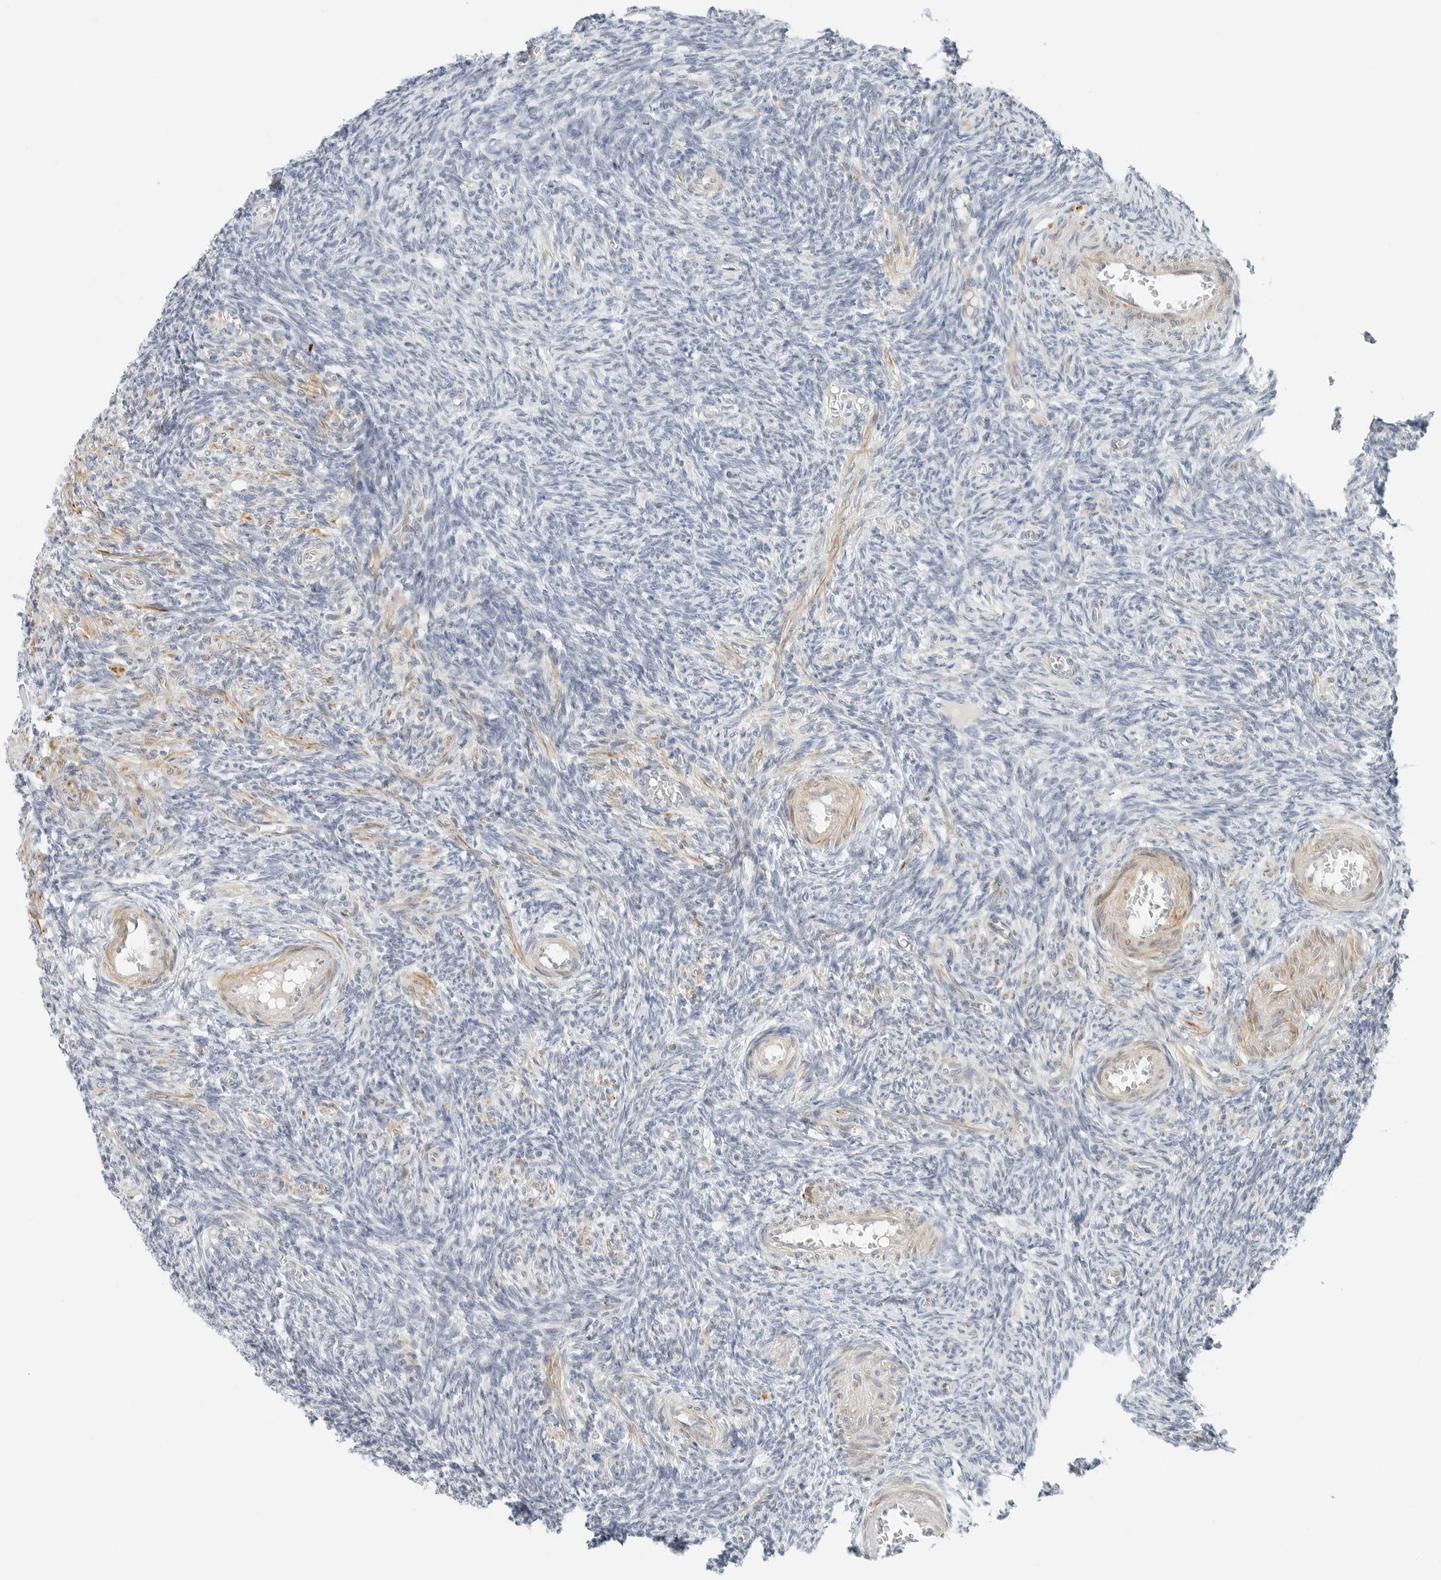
{"staining": {"intensity": "negative", "quantity": "none", "location": "none"}, "tissue": "ovary", "cell_type": "Follicle cells", "image_type": "normal", "snomed": [{"axis": "morphology", "description": "Normal tissue, NOS"}, {"axis": "topography", "description": "Ovary"}], "caption": "Follicle cells are negative for protein expression in normal human ovary. (Brightfield microscopy of DAB immunohistochemistry (IHC) at high magnification).", "gene": "IQCC", "patient": {"sex": "female", "age": 27}}